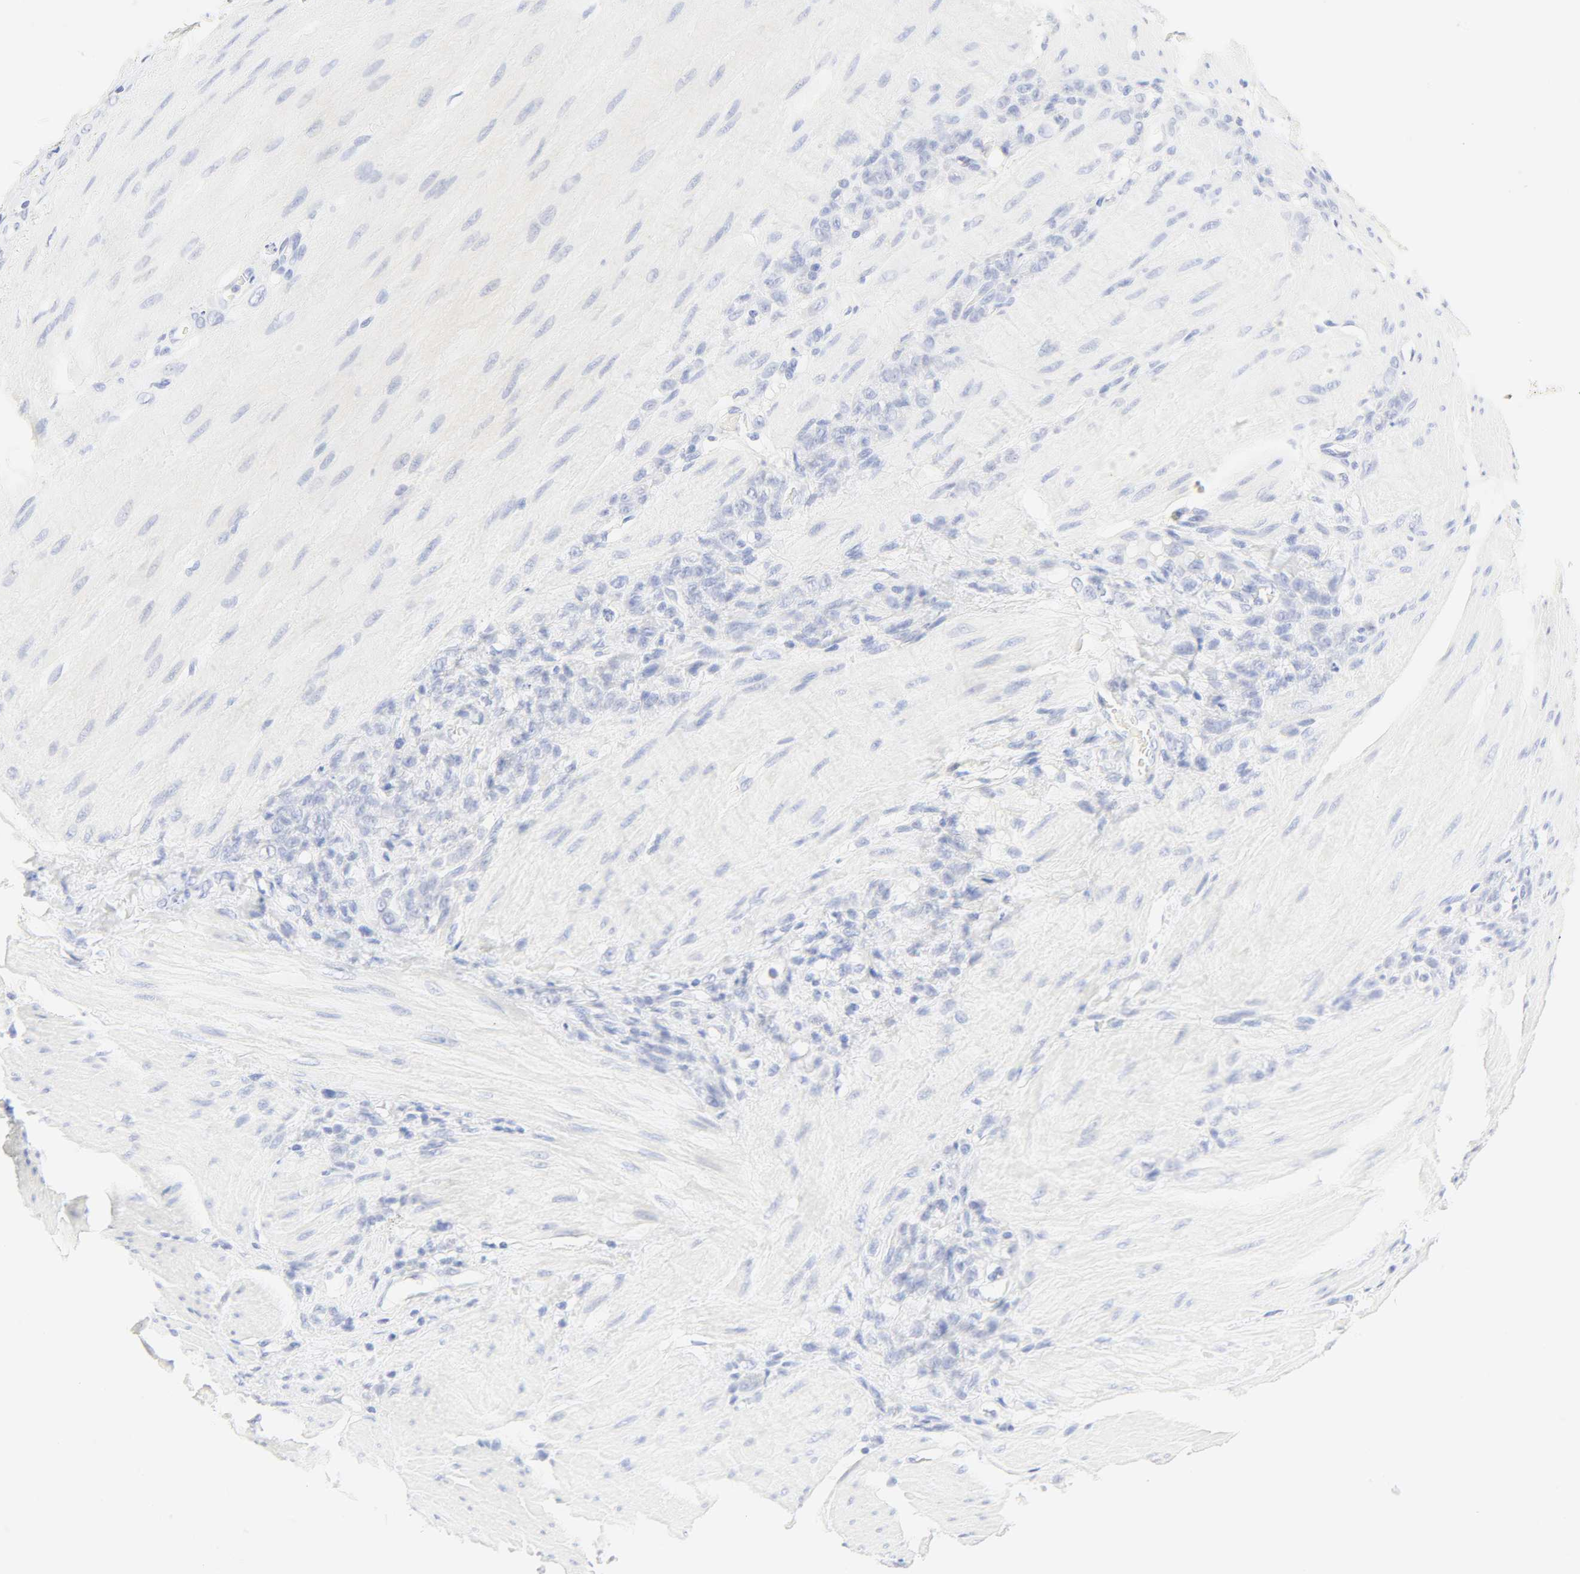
{"staining": {"intensity": "negative", "quantity": "none", "location": "none"}, "tissue": "stomach cancer", "cell_type": "Tumor cells", "image_type": "cancer", "snomed": [{"axis": "morphology", "description": "Adenocarcinoma, NOS"}, {"axis": "topography", "description": "Stomach"}], "caption": "Micrograph shows no significant protein staining in tumor cells of adenocarcinoma (stomach).", "gene": "SLCO1B3", "patient": {"sex": "male", "age": 82}}